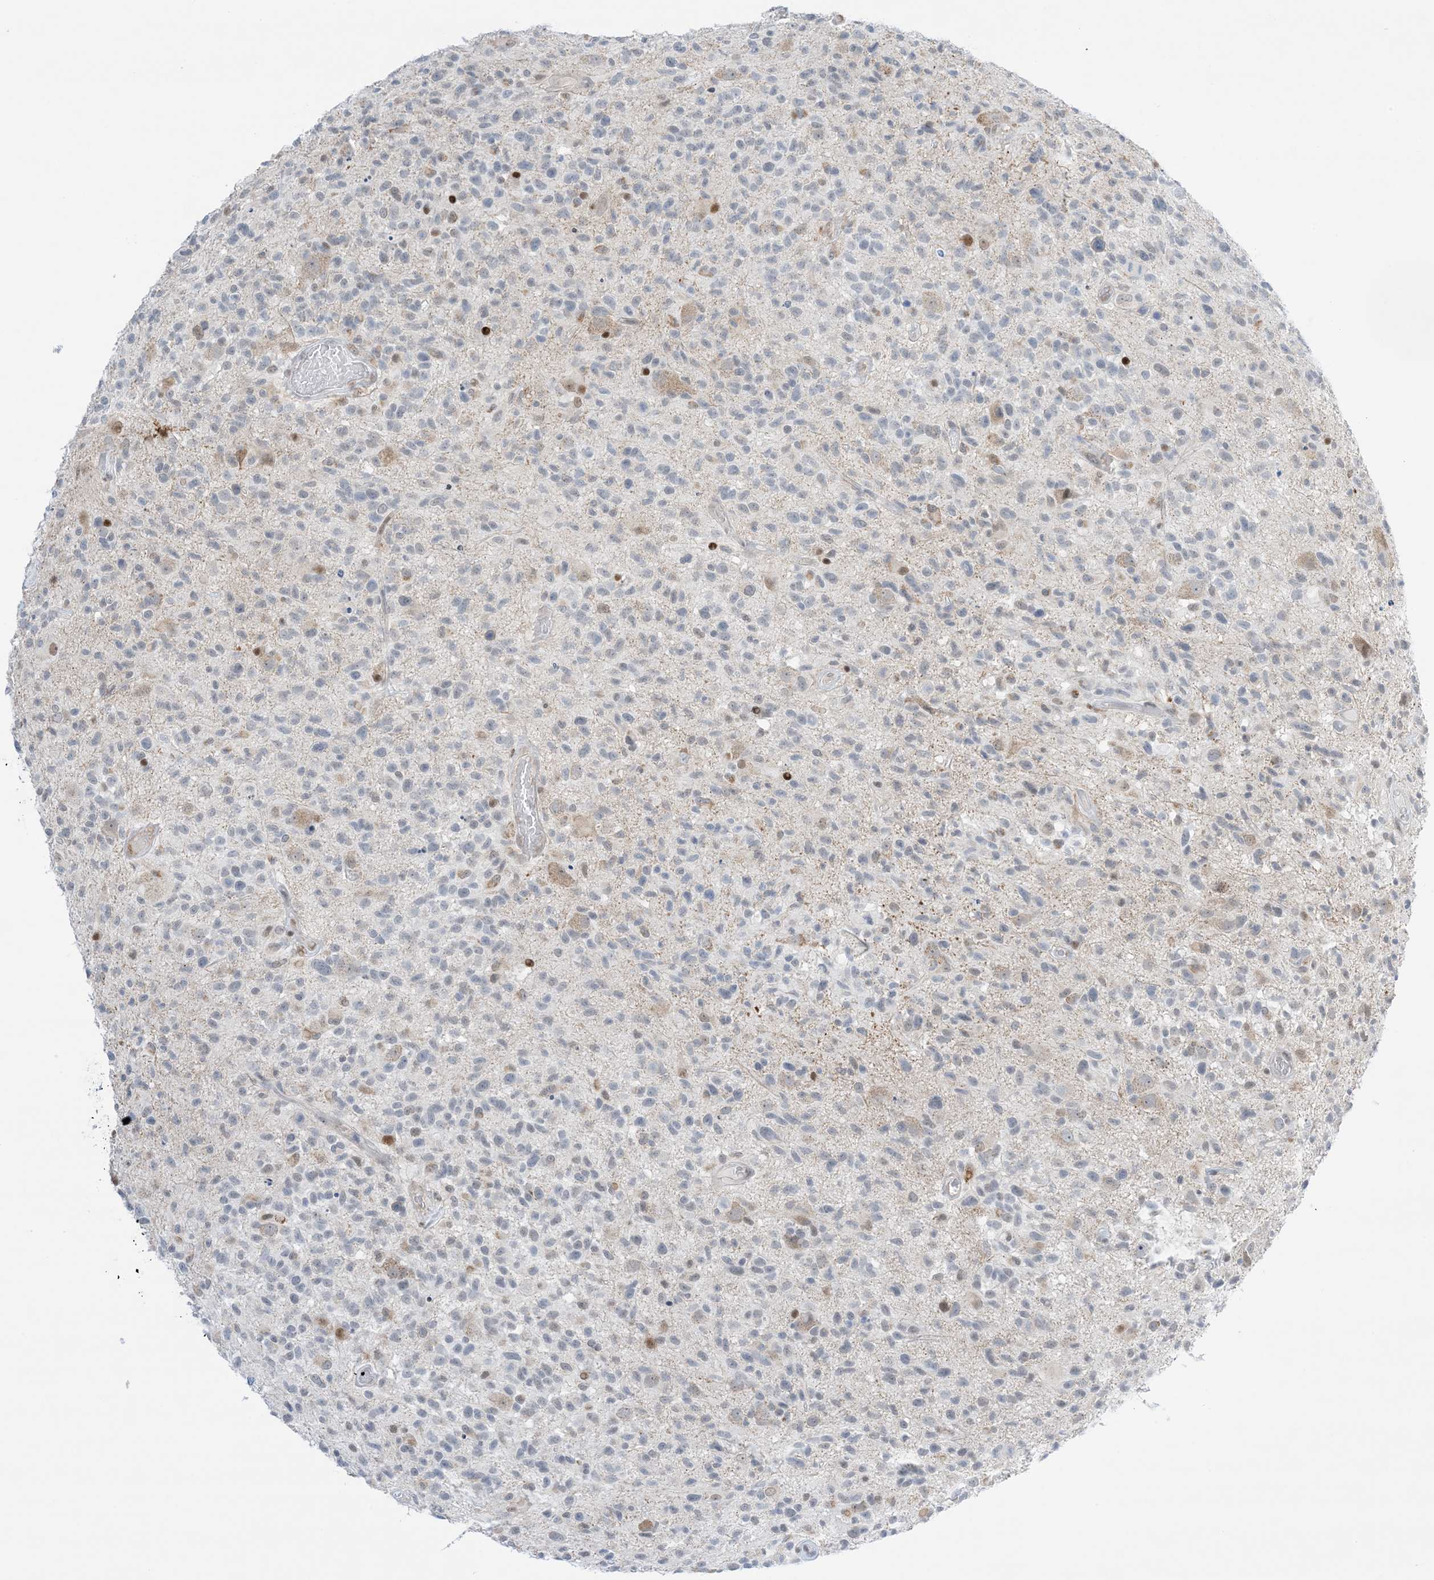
{"staining": {"intensity": "negative", "quantity": "none", "location": "none"}, "tissue": "glioma", "cell_type": "Tumor cells", "image_type": "cancer", "snomed": [{"axis": "morphology", "description": "Glioma, malignant, High grade"}, {"axis": "morphology", "description": "Glioblastoma, NOS"}, {"axis": "topography", "description": "Brain"}], "caption": "Tumor cells are negative for brown protein staining in glioma.", "gene": "TFPT", "patient": {"sex": "male", "age": 60}}